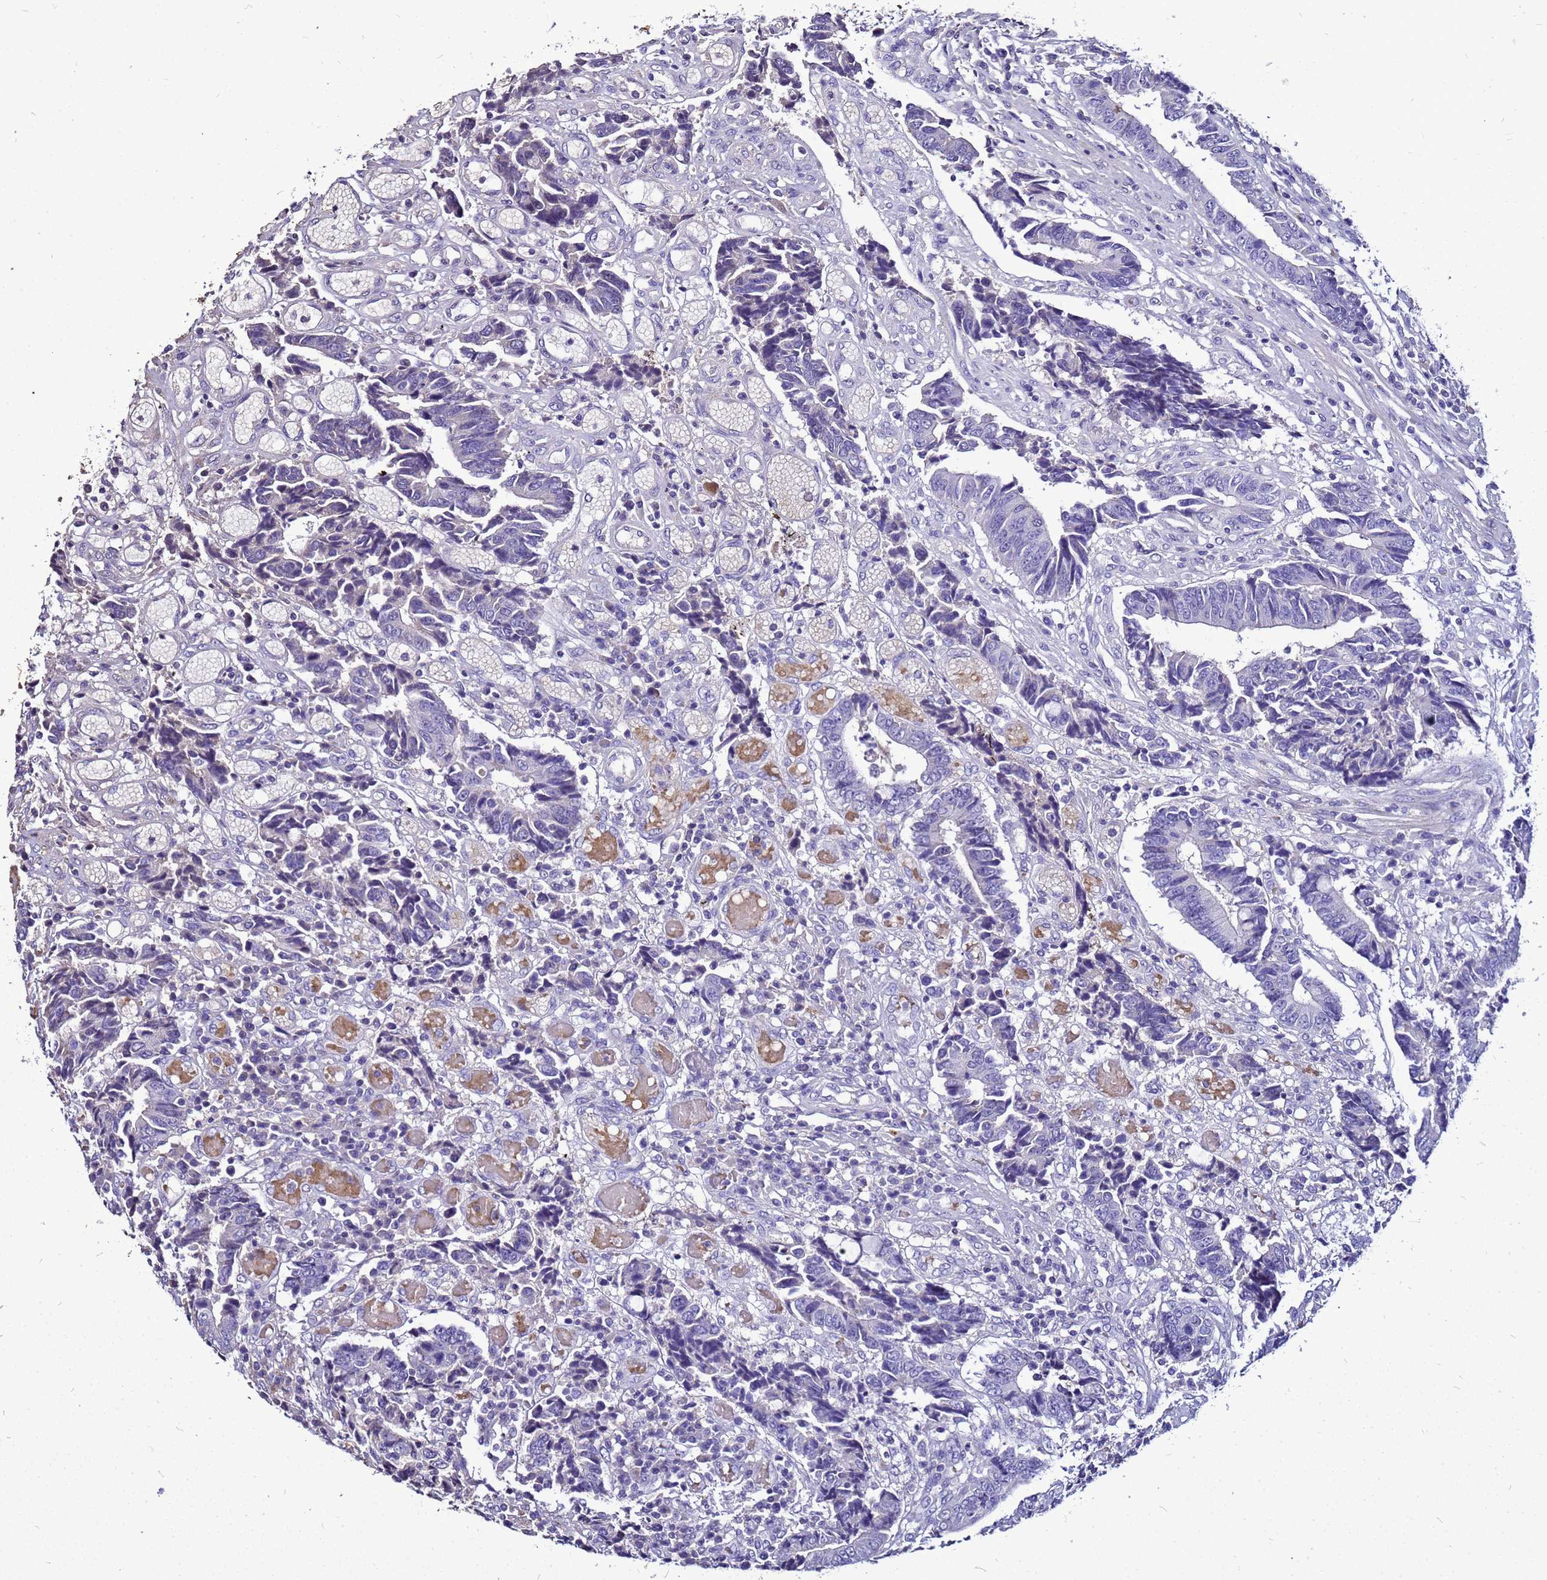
{"staining": {"intensity": "negative", "quantity": "none", "location": "none"}, "tissue": "colorectal cancer", "cell_type": "Tumor cells", "image_type": "cancer", "snomed": [{"axis": "morphology", "description": "Adenocarcinoma, NOS"}, {"axis": "topography", "description": "Rectum"}], "caption": "IHC of human colorectal cancer shows no positivity in tumor cells.", "gene": "S100A2", "patient": {"sex": "male", "age": 84}}